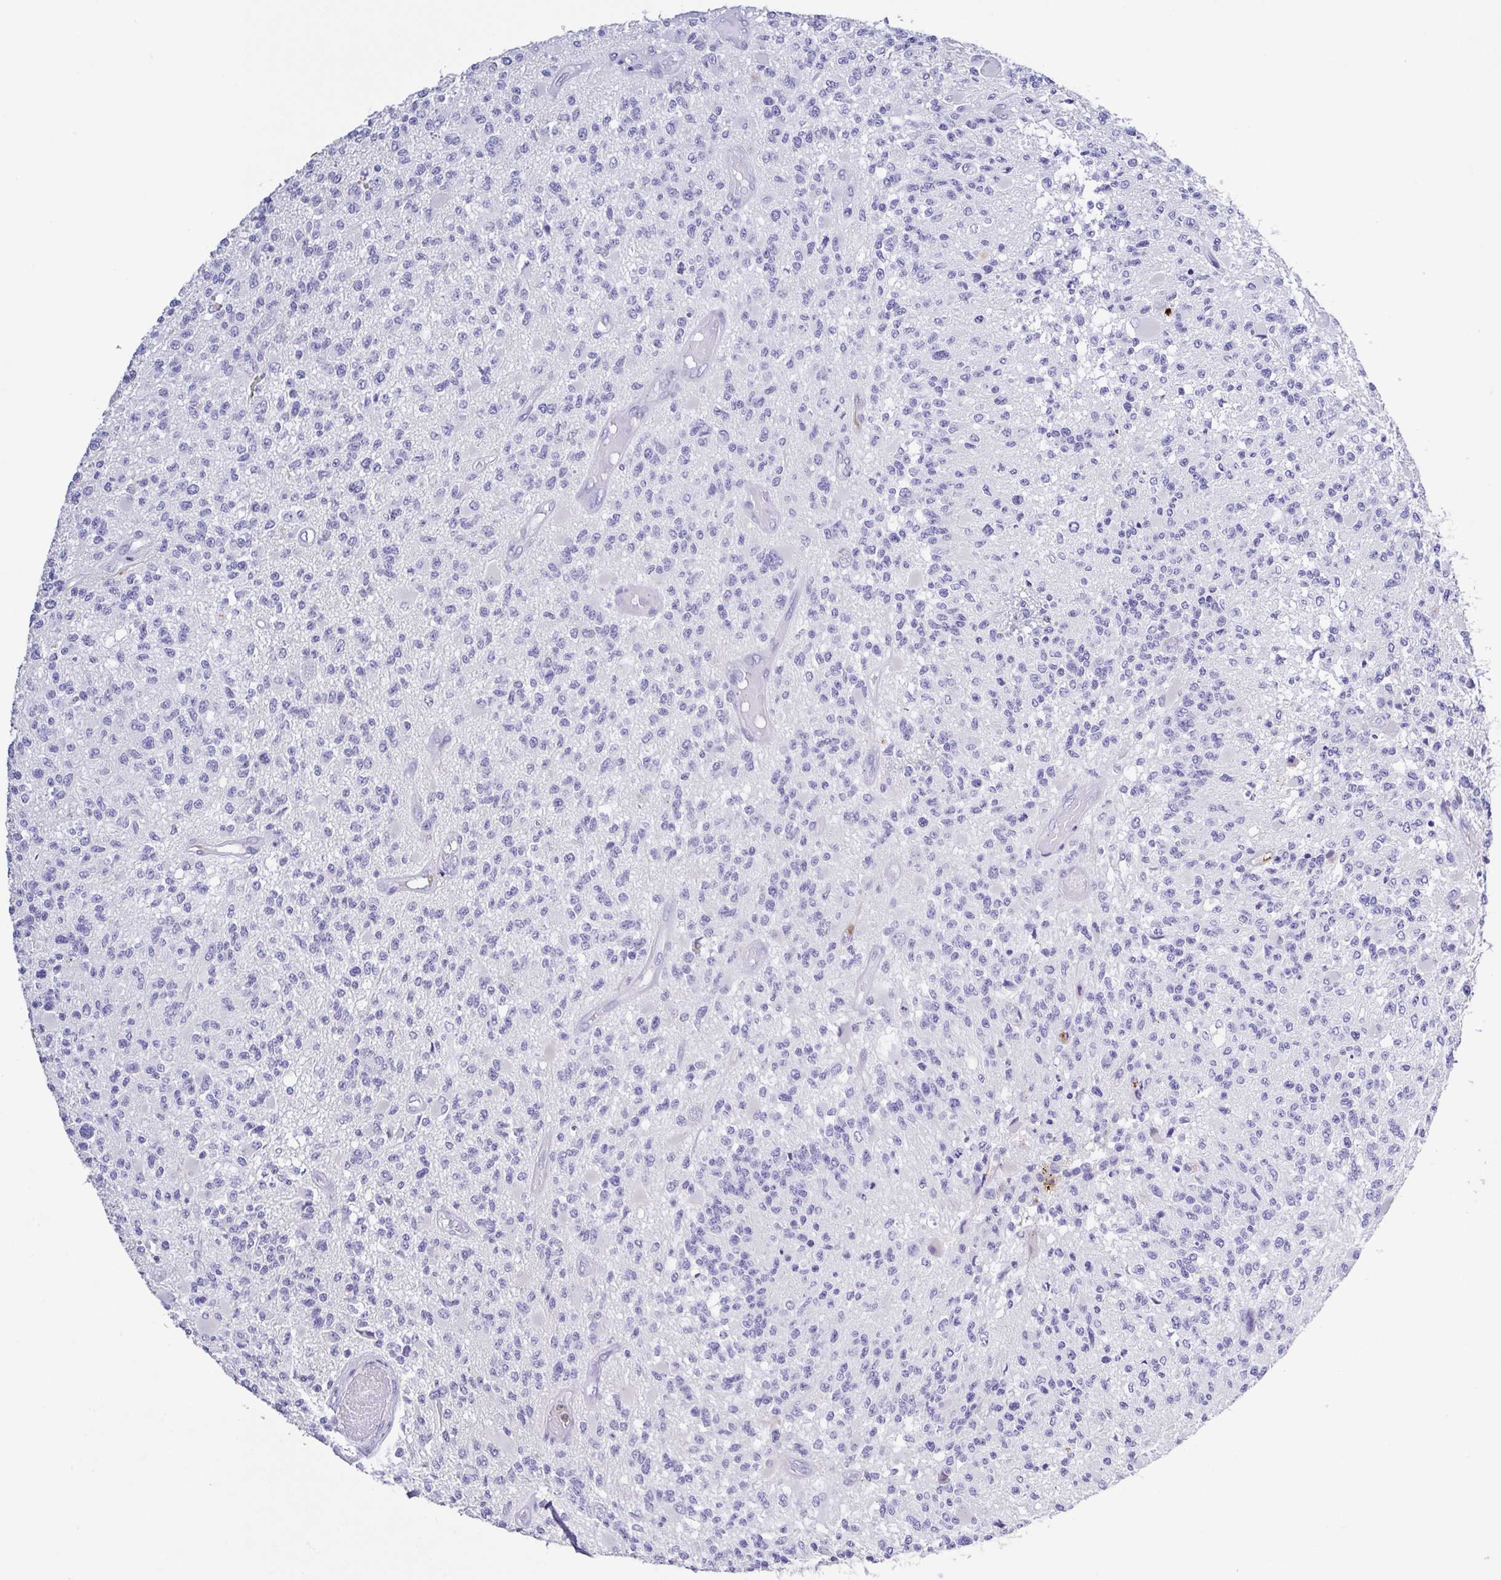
{"staining": {"intensity": "negative", "quantity": "none", "location": "none"}, "tissue": "glioma", "cell_type": "Tumor cells", "image_type": "cancer", "snomed": [{"axis": "morphology", "description": "Glioma, malignant, High grade"}, {"axis": "topography", "description": "Brain"}], "caption": "Human glioma stained for a protein using immunohistochemistry displays no staining in tumor cells.", "gene": "PGLYRP1", "patient": {"sex": "female", "age": 63}}